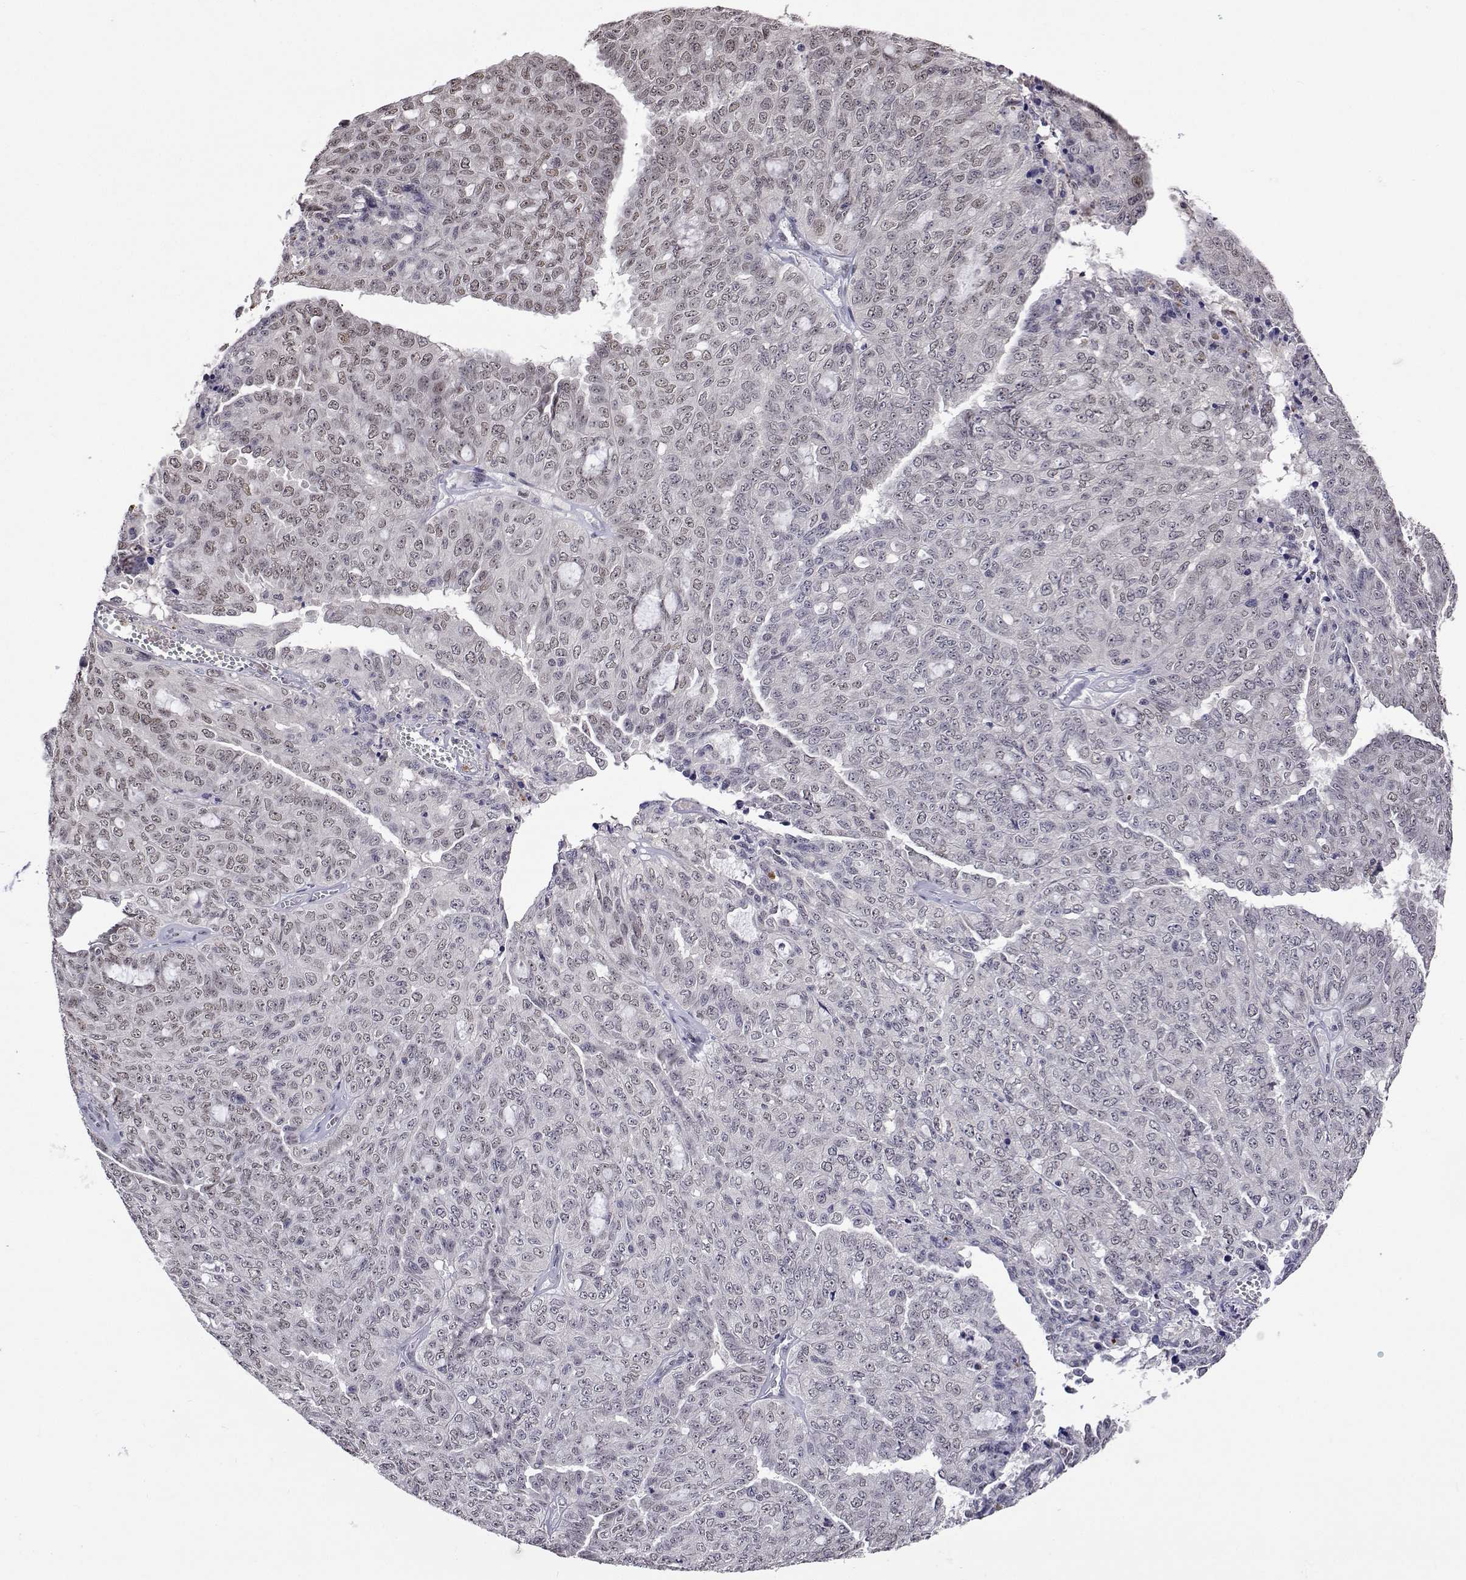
{"staining": {"intensity": "weak", "quantity": ">75%", "location": "nuclear"}, "tissue": "ovarian cancer", "cell_type": "Tumor cells", "image_type": "cancer", "snomed": [{"axis": "morphology", "description": "Cystadenocarcinoma, serous, NOS"}, {"axis": "topography", "description": "Ovary"}], "caption": "Weak nuclear staining is appreciated in approximately >75% of tumor cells in ovarian cancer (serous cystadenocarcinoma).", "gene": "HNRNPA0", "patient": {"sex": "female", "age": 71}}